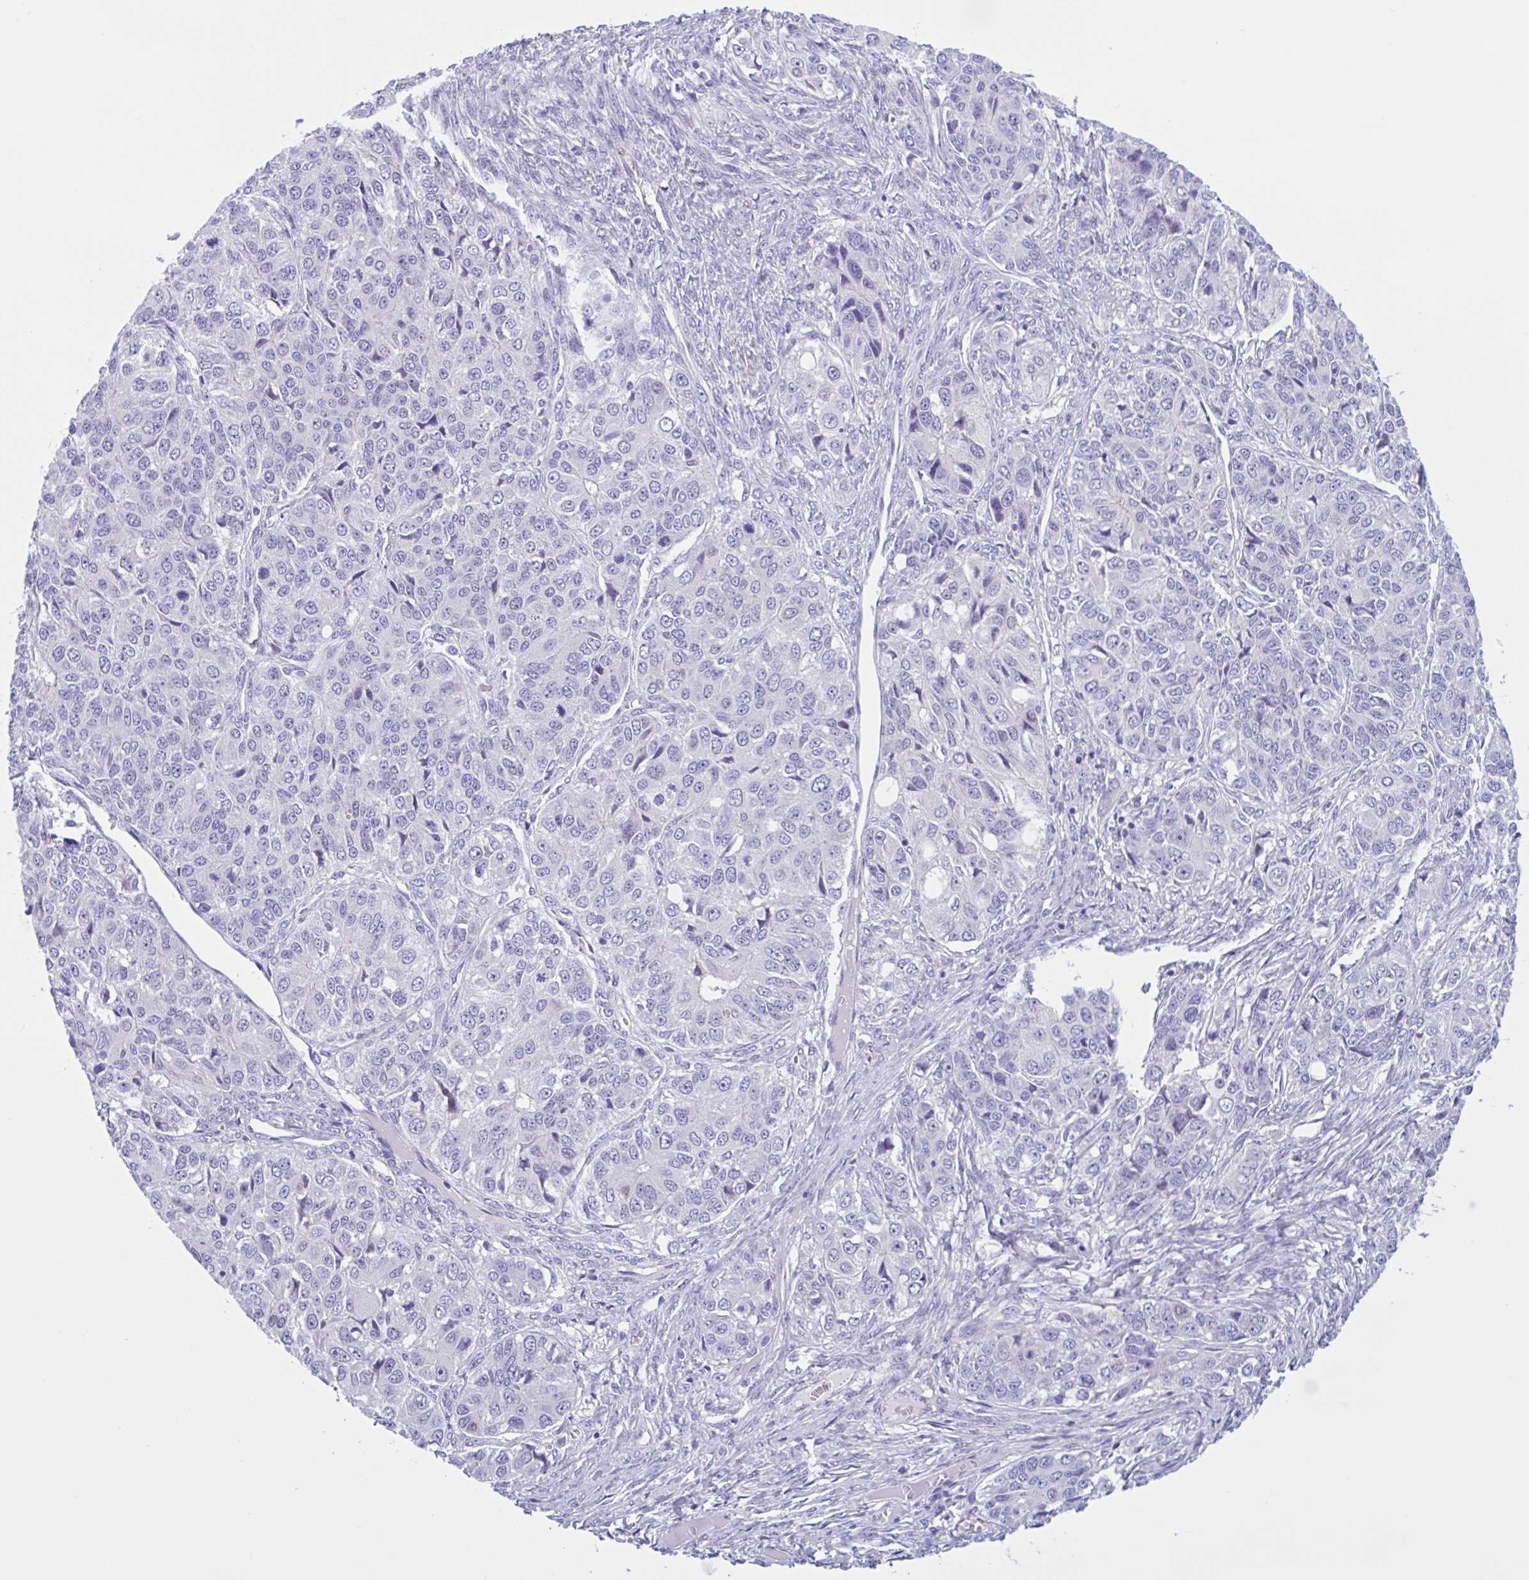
{"staining": {"intensity": "negative", "quantity": "none", "location": "none"}, "tissue": "ovarian cancer", "cell_type": "Tumor cells", "image_type": "cancer", "snomed": [{"axis": "morphology", "description": "Carcinoma, endometroid"}, {"axis": "topography", "description": "Ovary"}], "caption": "Immunohistochemistry of endometroid carcinoma (ovarian) reveals no expression in tumor cells.", "gene": "AHCYL2", "patient": {"sex": "female", "age": 51}}